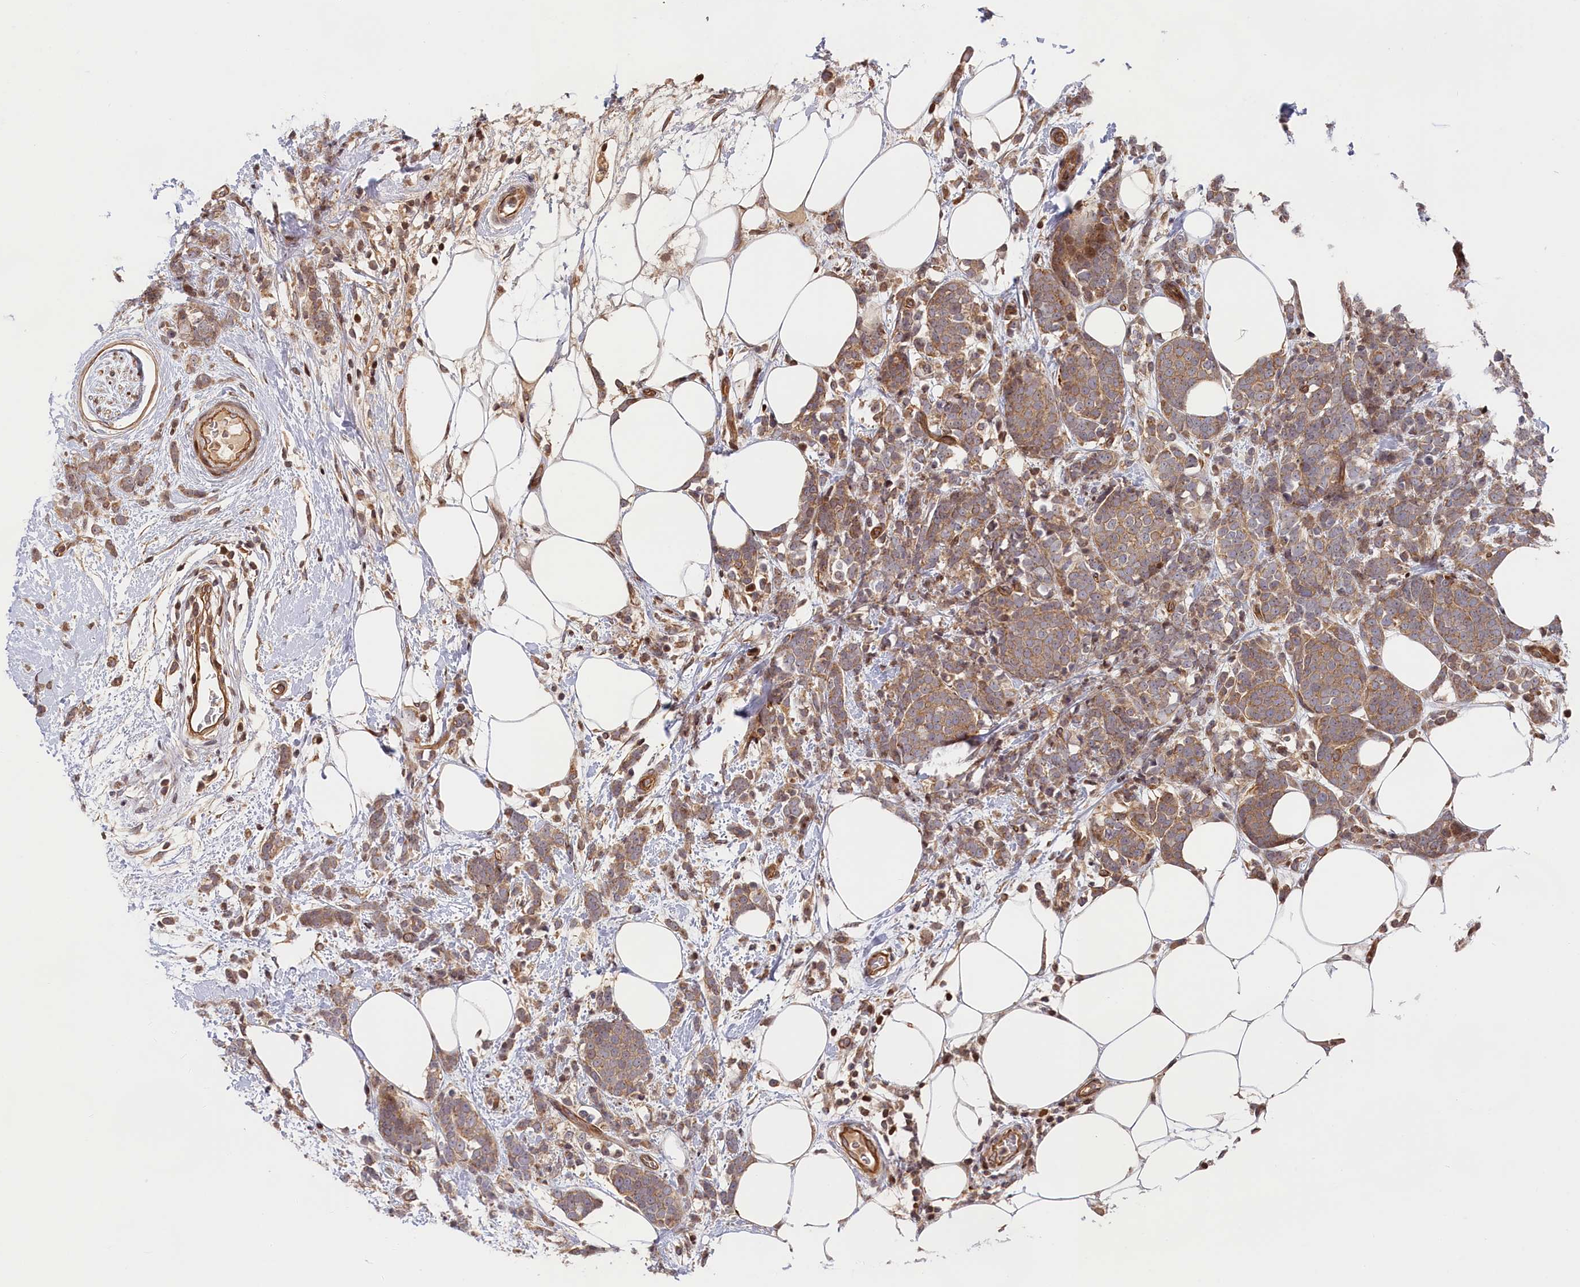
{"staining": {"intensity": "weak", "quantity": ">75%", "location": "cytoplasmic/membranous"}, "tissue": "breast cancer", "cell_type": "Tumor cells", "image_type": "cancer", "snomed": [{"axis": "morphology", "description": "Lobular carcinoma"}, {"axis": "topography", "description": "Breast"}], "caption": "Human breast cancer stained with a protein marker exhibits weak staining in tumor cells.", "gene": "CEP44", "patient": {"sex": "female", "age": 58}}